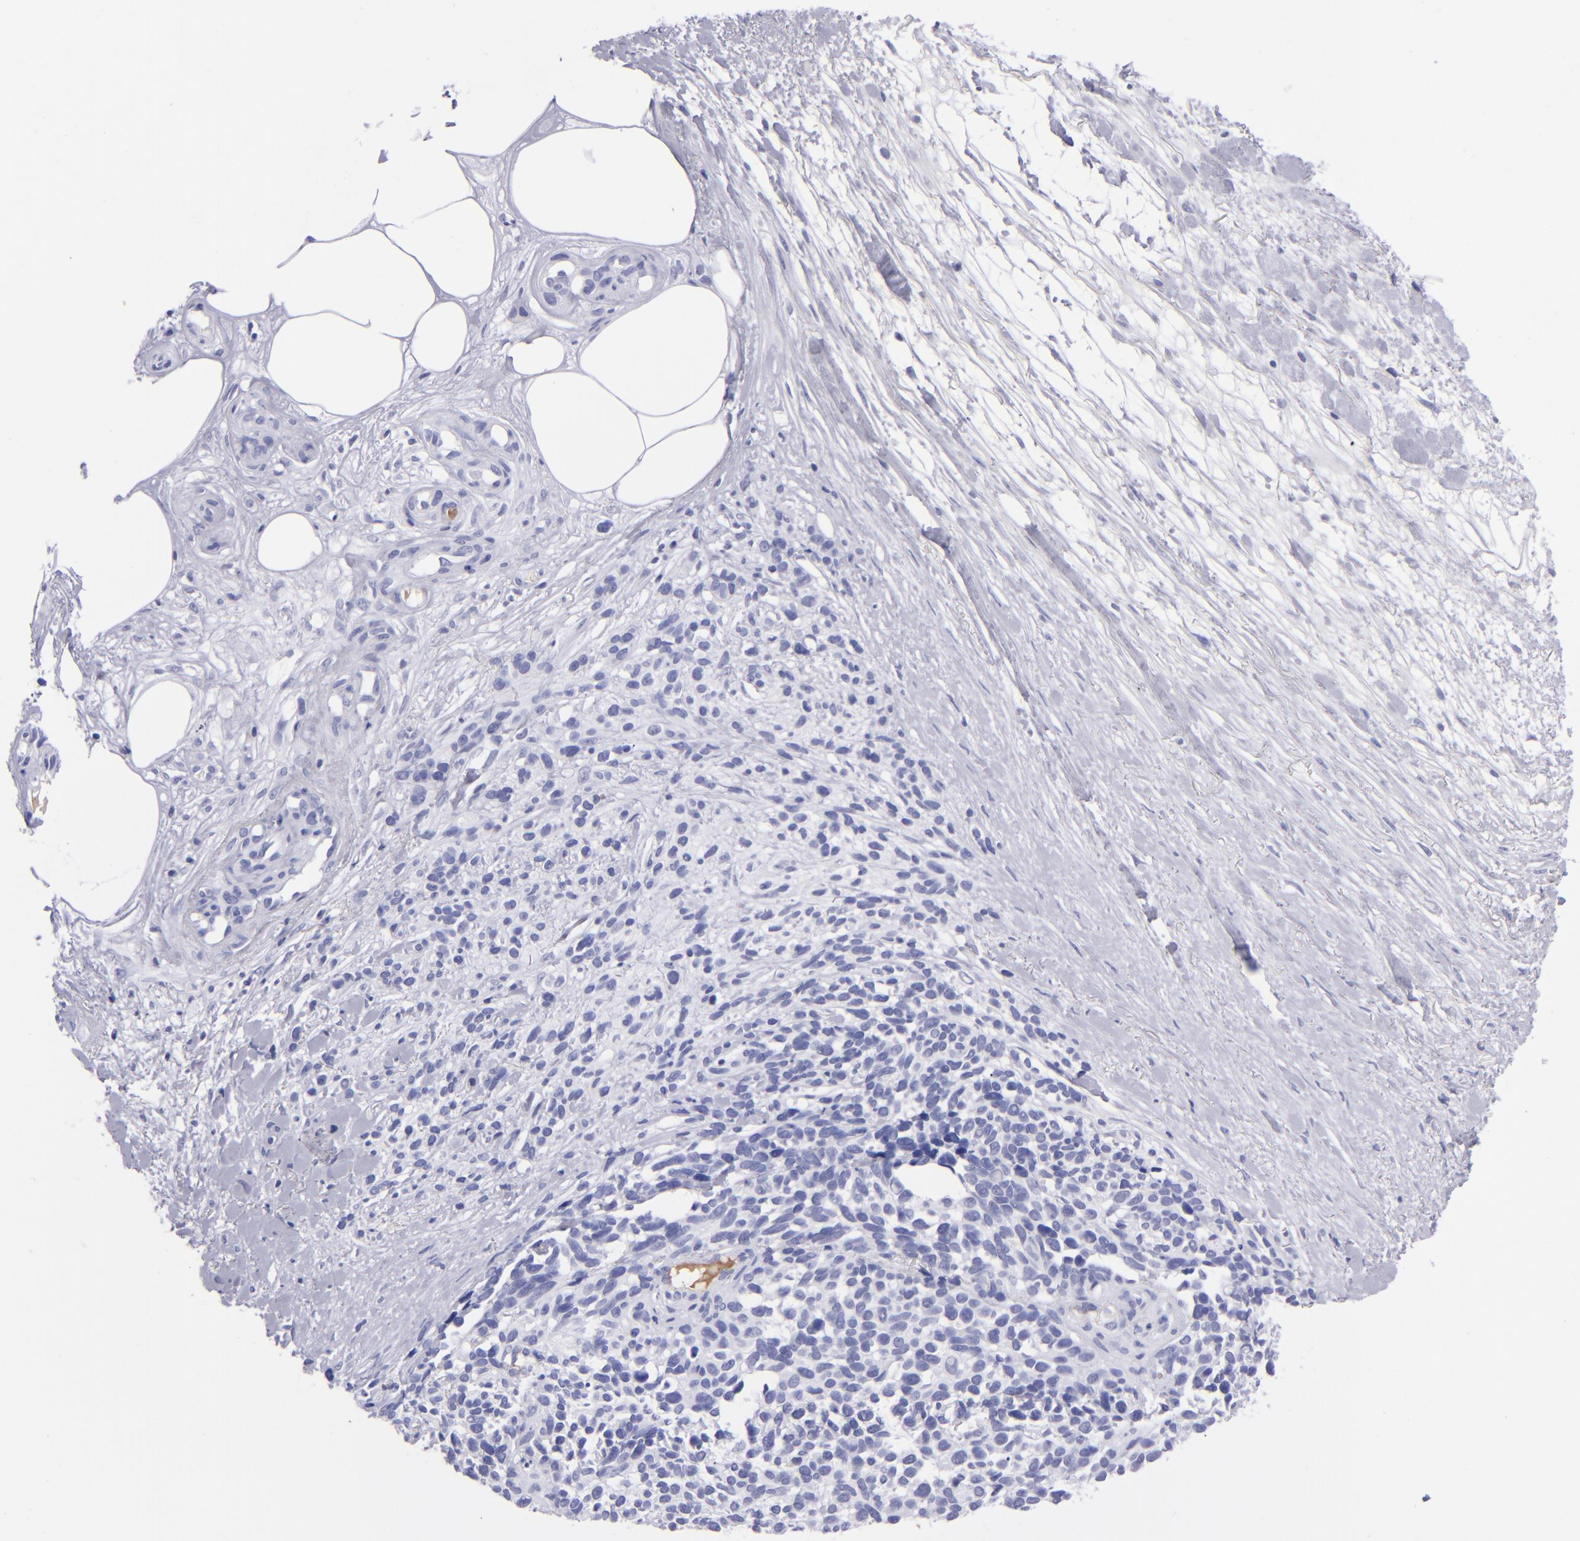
{"staining": {"intensity": "negative", "quantity": "none", "location": "none"}, "tissue": "melanoma", "cell_type": "Tumor cells", "image_type": "cancer", "snomed": [{"axis": "morphology", "description": "Malignant melanoma, NOS"}, {"axis": "topography", "description": "Skin"}], "caption": "Immunohistochemical staining of human melanoma shows no significant staining in tumor cells.", "gene": "CD37", "patient": {"sex": "female", "age": 85}}